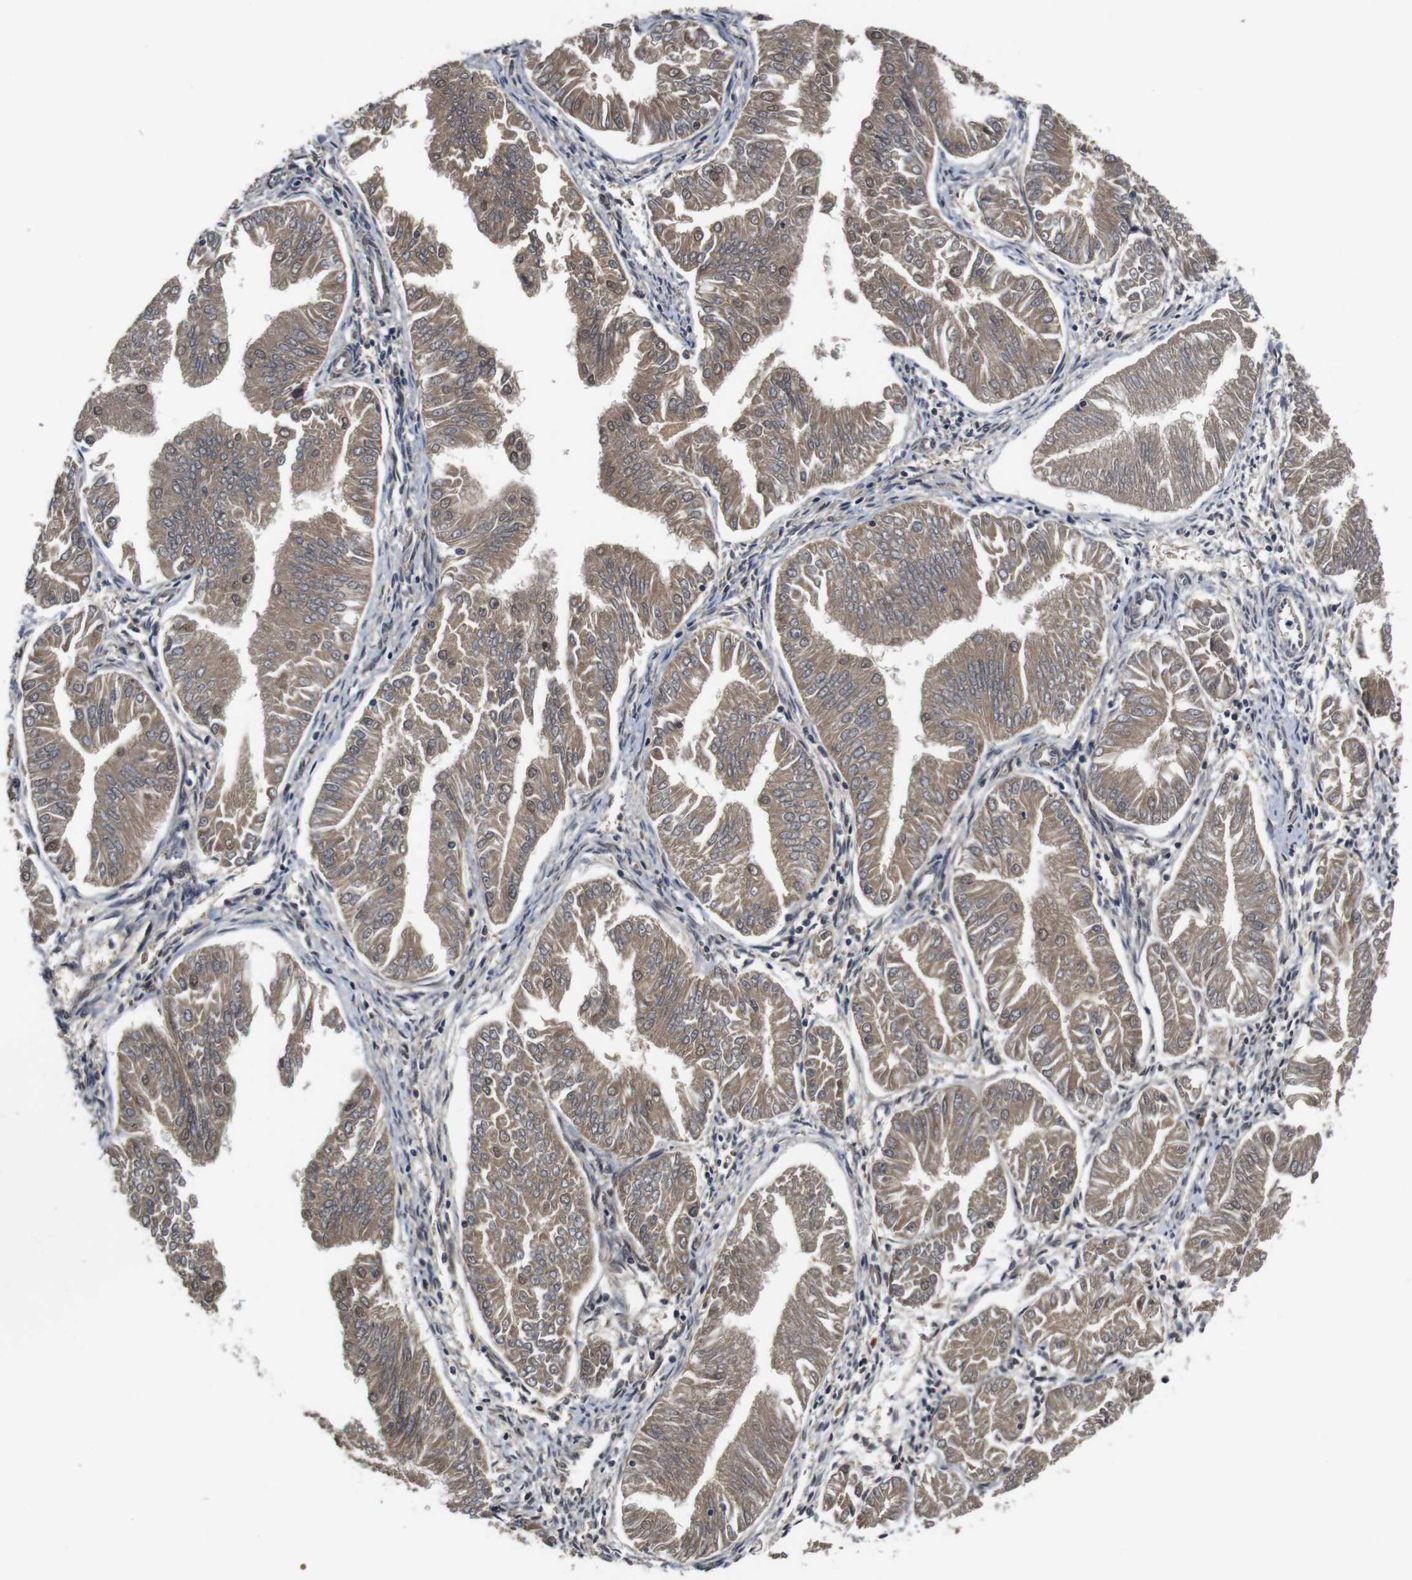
{"staining": {"intensity": "moderate", "quantity": ">75%", "location": "cytoplasmic/membranous,nuclear"}, "tissue": "endometrial cancer", "cell_type": "Tumor cells", "image_type": "cancer", "snomed": [{"axis": "morphology", "description": "Adenocarcinoma, NOS"}, {"axis": "topography", "description": "Endometrium"}], "caption": "Moderate cytoplasmic/membranous and nuclear protein staining is seen in about >75% of tumor cells in endometrial adenocarcinoma.", "gene": "ZBTB46", "patient": {"sex": "female", "age": 53}}